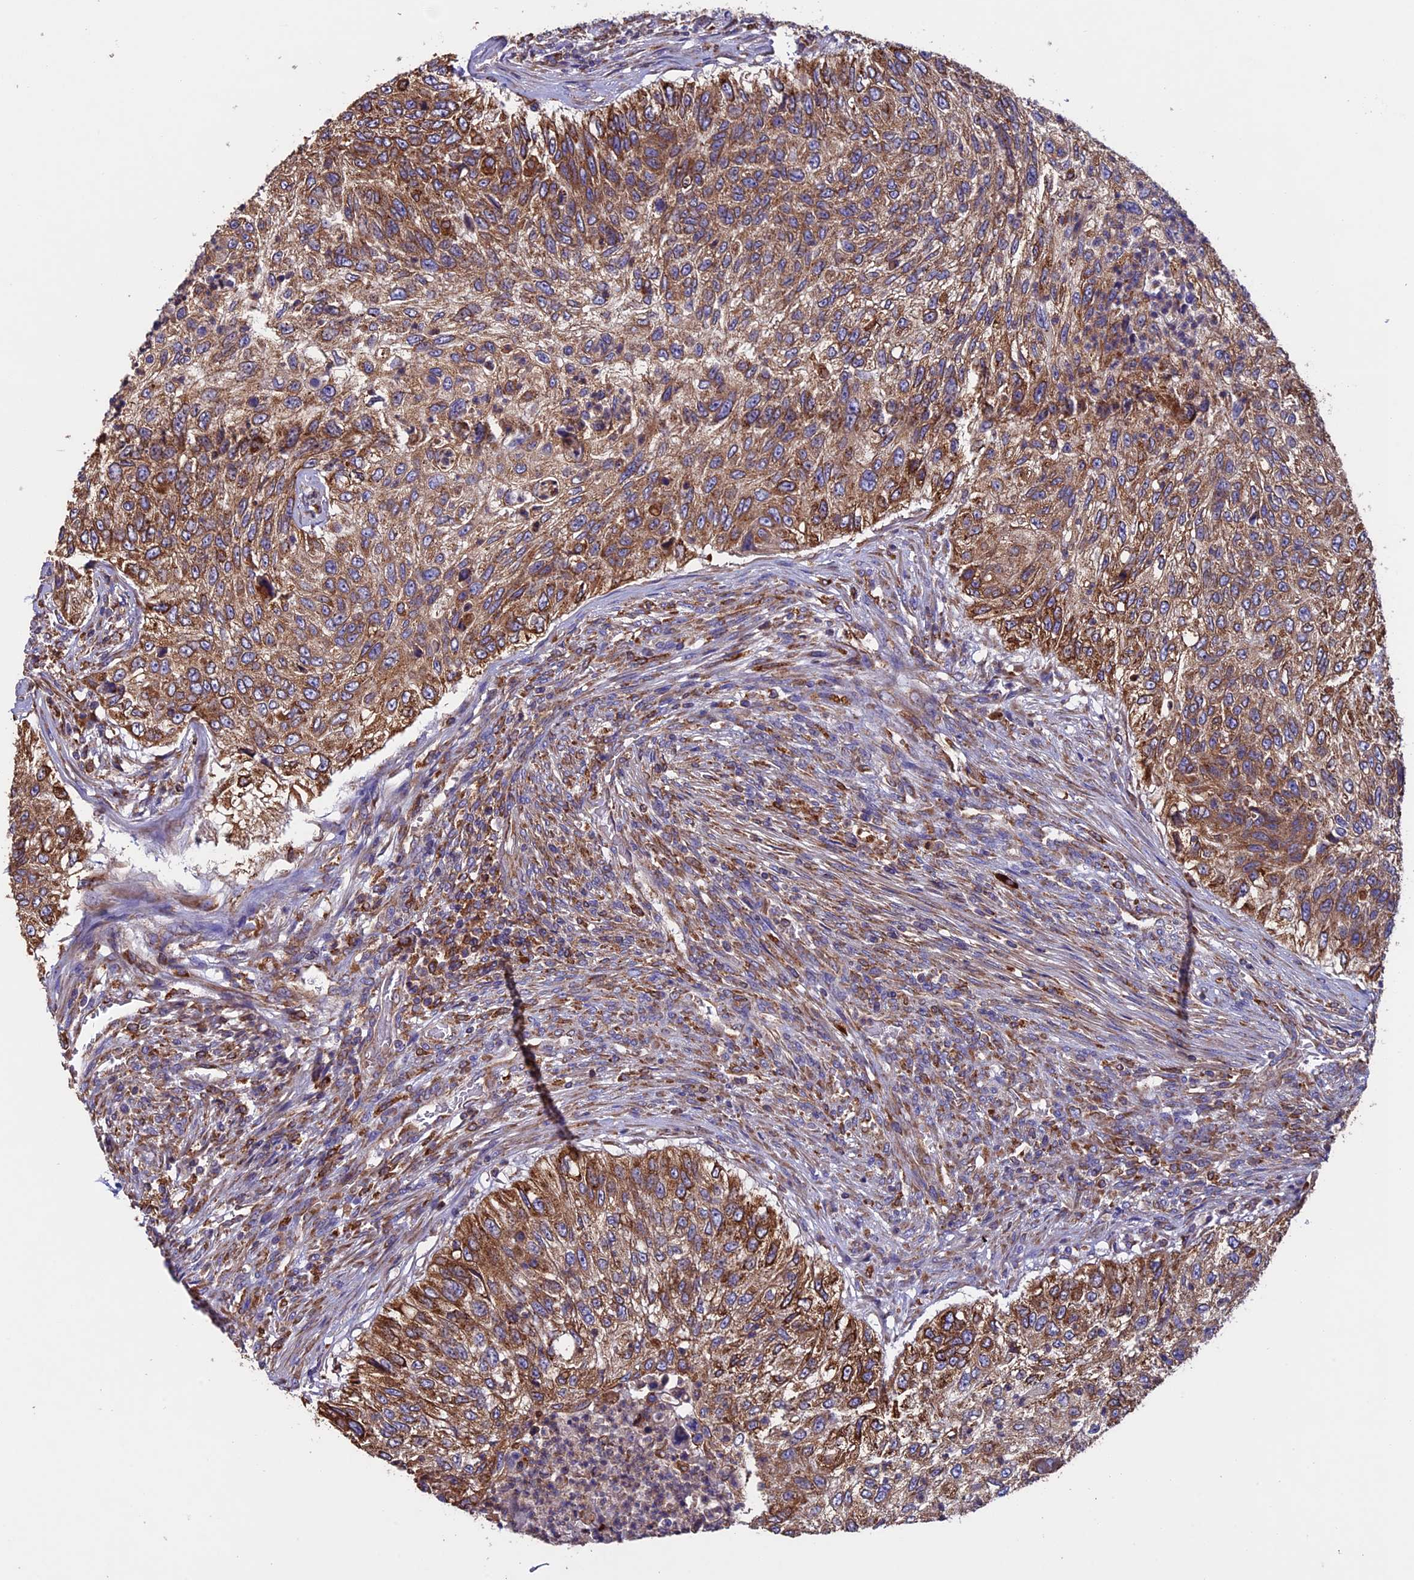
{"staining": {"intensity": "moderate", "quantity": ">75%", "location": "cytoplasmic/membranous"}, "tissue": "urothelial cancer", "cell_type": "Tumor cells", "image_type": "cancer", "snomed": [{"axis": "morphology", "description": "Urothelial carcinoma, High grade"}, {"axis": "topography", "description": "Urinary bladder"}], "caption": "Urothelial carcinoma (high-grade) stained with immunohistochemistry reveals moderate cytoplasmic/membranous positivity in about >75% of tumor cells. The protein of interest is stained brown, and the nuclei are stained in blue (DAB (3,3'-diaminobenzidine) IHC with brightfield microscopy, high magnification).", "gene": "BTBD3", "patient": {"sex": "female", "age": 60}}